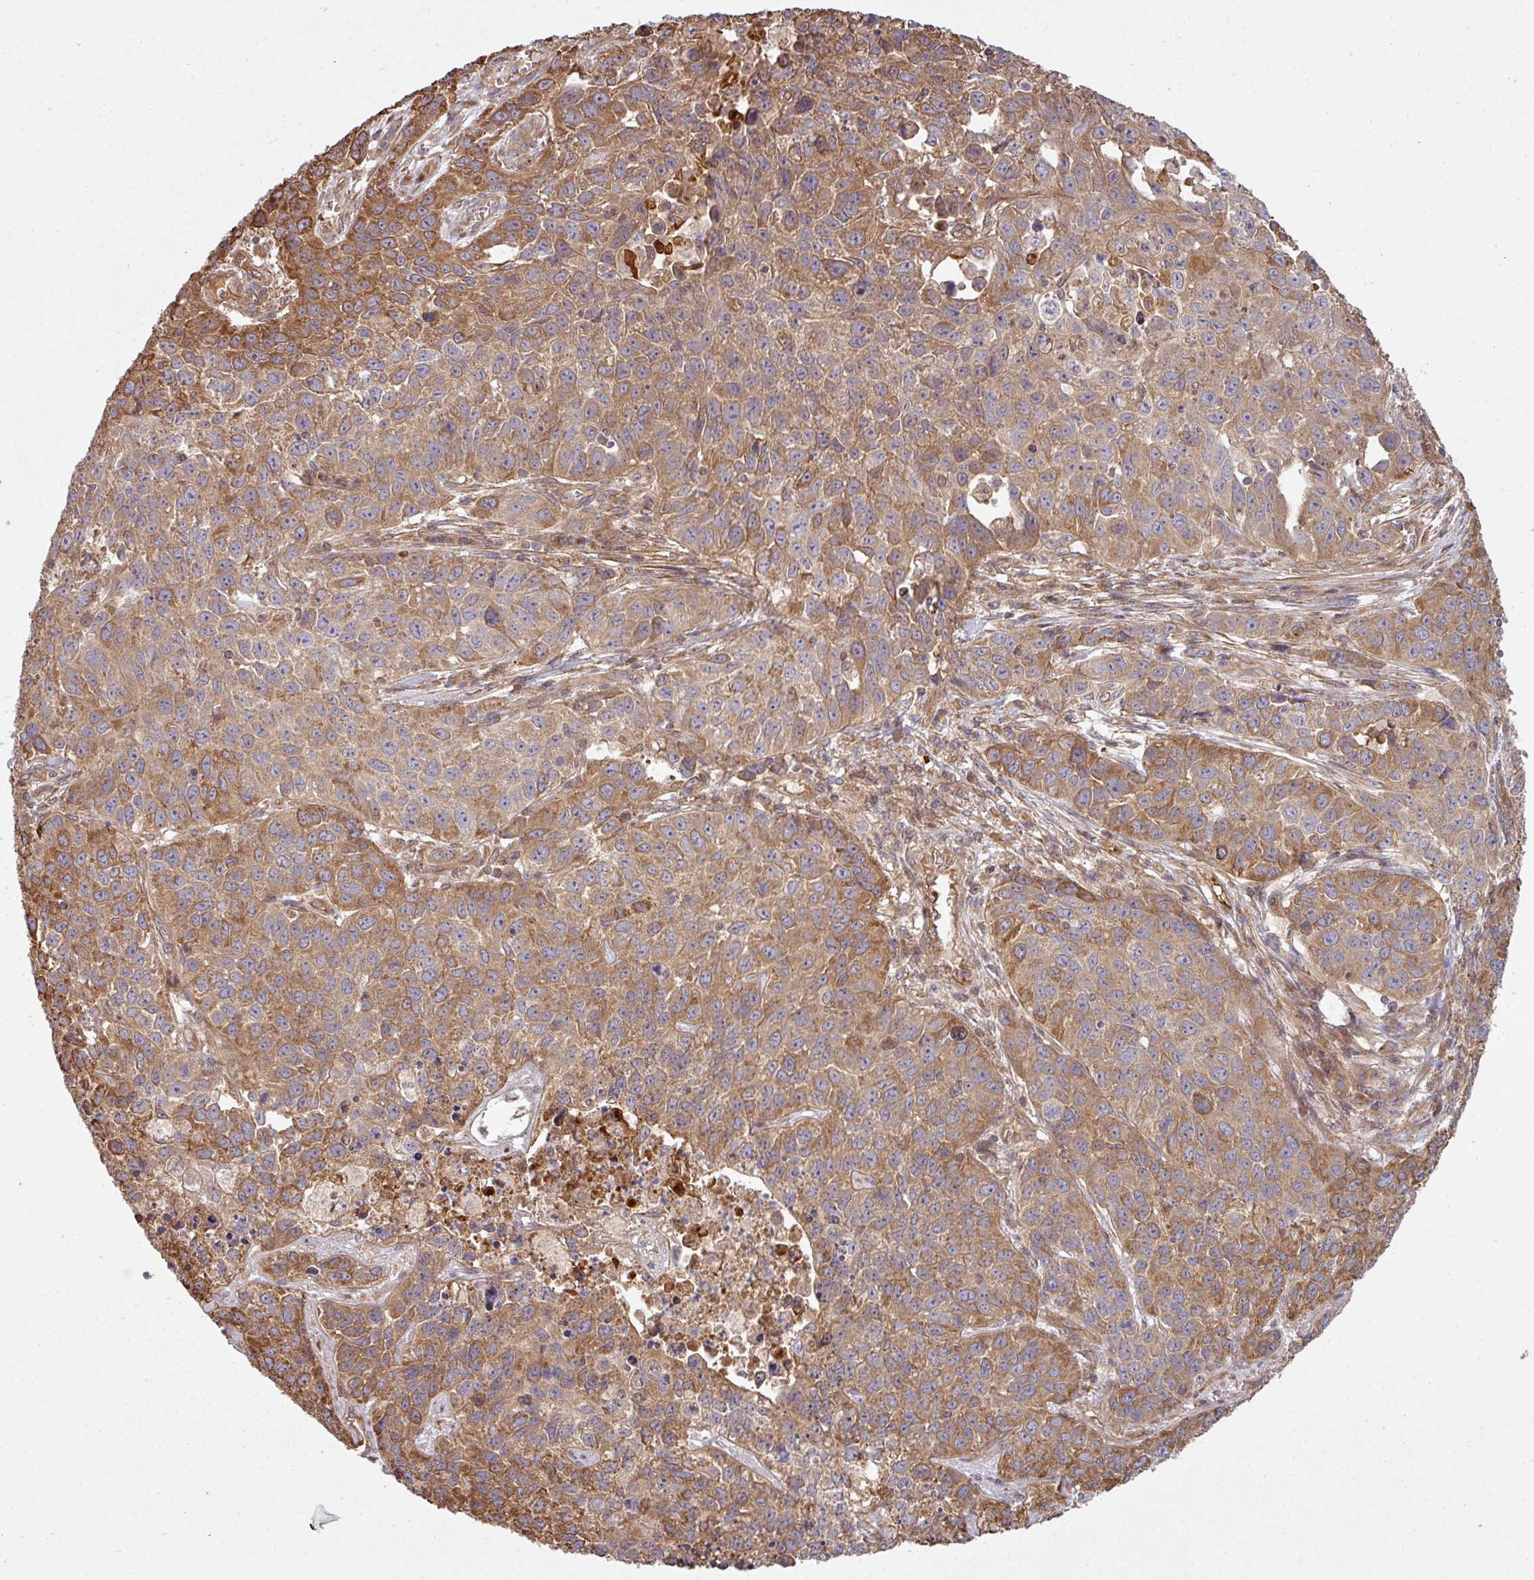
{"staining": {"intensity": "moderate", "quantity": ">75%", "location": "cytoplasmic/membranous"}, "tissue": "lung cancer", "cell_type": "Tumor cells", "image_type": "cancer", "snomed": [{"axis": "morphology", "description": "Squamous cell carcinoma, NOS"}, {"axis": "topography", "description": "Lung"}], "caption": "DAB immunohistochemical staining of human lung squamous cell carcinoma shows moderate cytoplasmic/membranous protein expression in about >75% of tumor cells. (DAB (3,3'-diaminobenzidine) IHC with brightfield microscopy, high magnification).", "gene": "SNRNP25", "patient": {"sex": "male", "age": 76}}